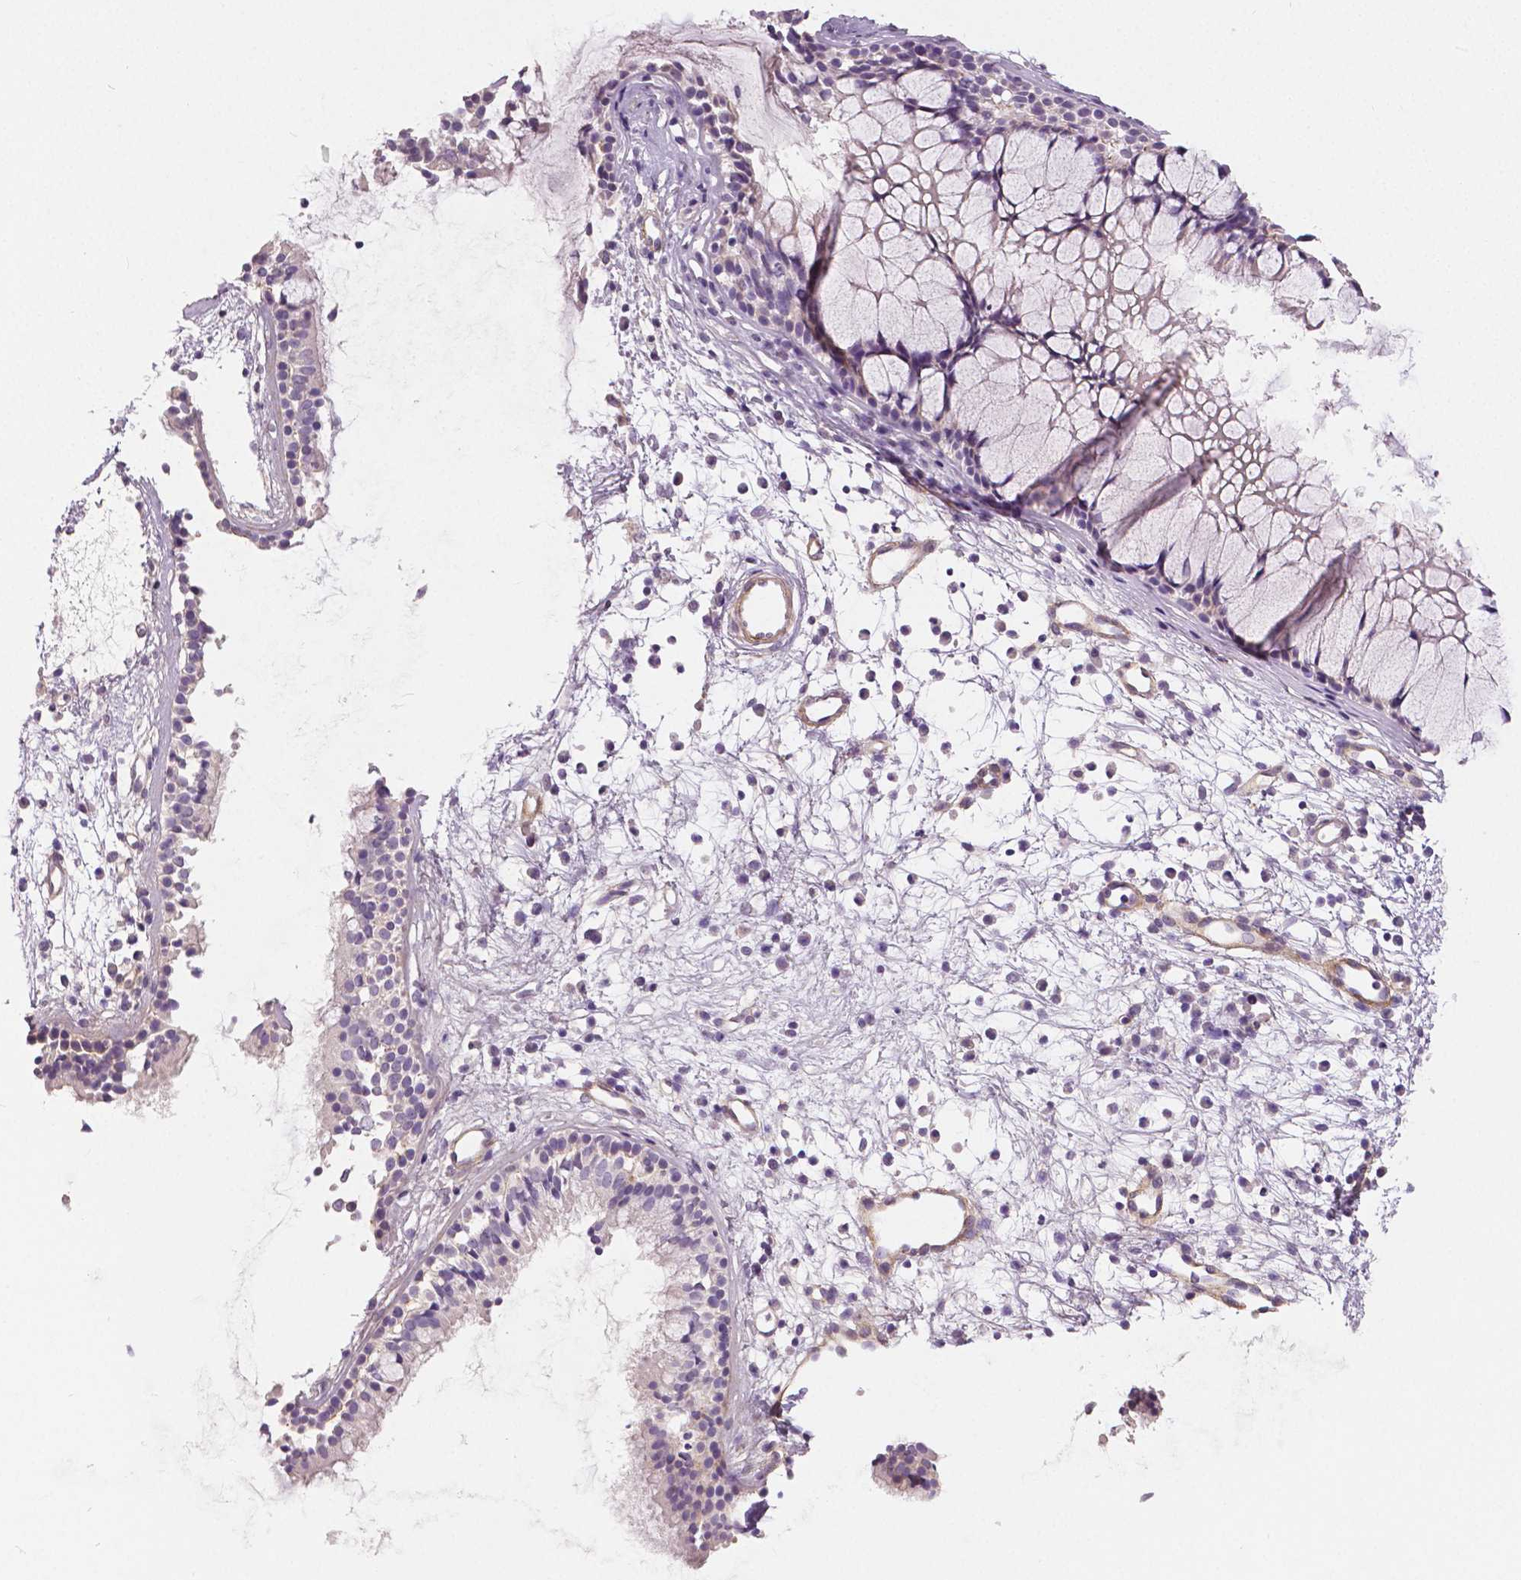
{"staining": {"intensity": "negative", "quantity": "none", "location": "none"}, "tissue": "nasopharynx", "cell_type": "Respiratory epithelial cells", "image_type": "normal", "snomed": [{"axis": "morphology", "description": "Normal tissue, NOS"}, {"axis": "topography", "description": "Nasopharynx"}], "caption": "There is no significant staining in respiratory epithelial cells of nasopharynx. (Stains: DAB immunohistochemistry with hematoxylin counter stain, Microscopy: brightfield microscopy at high magnification).", "gene": "FLT1", "patient": {"sex": "male", "age": 77}}